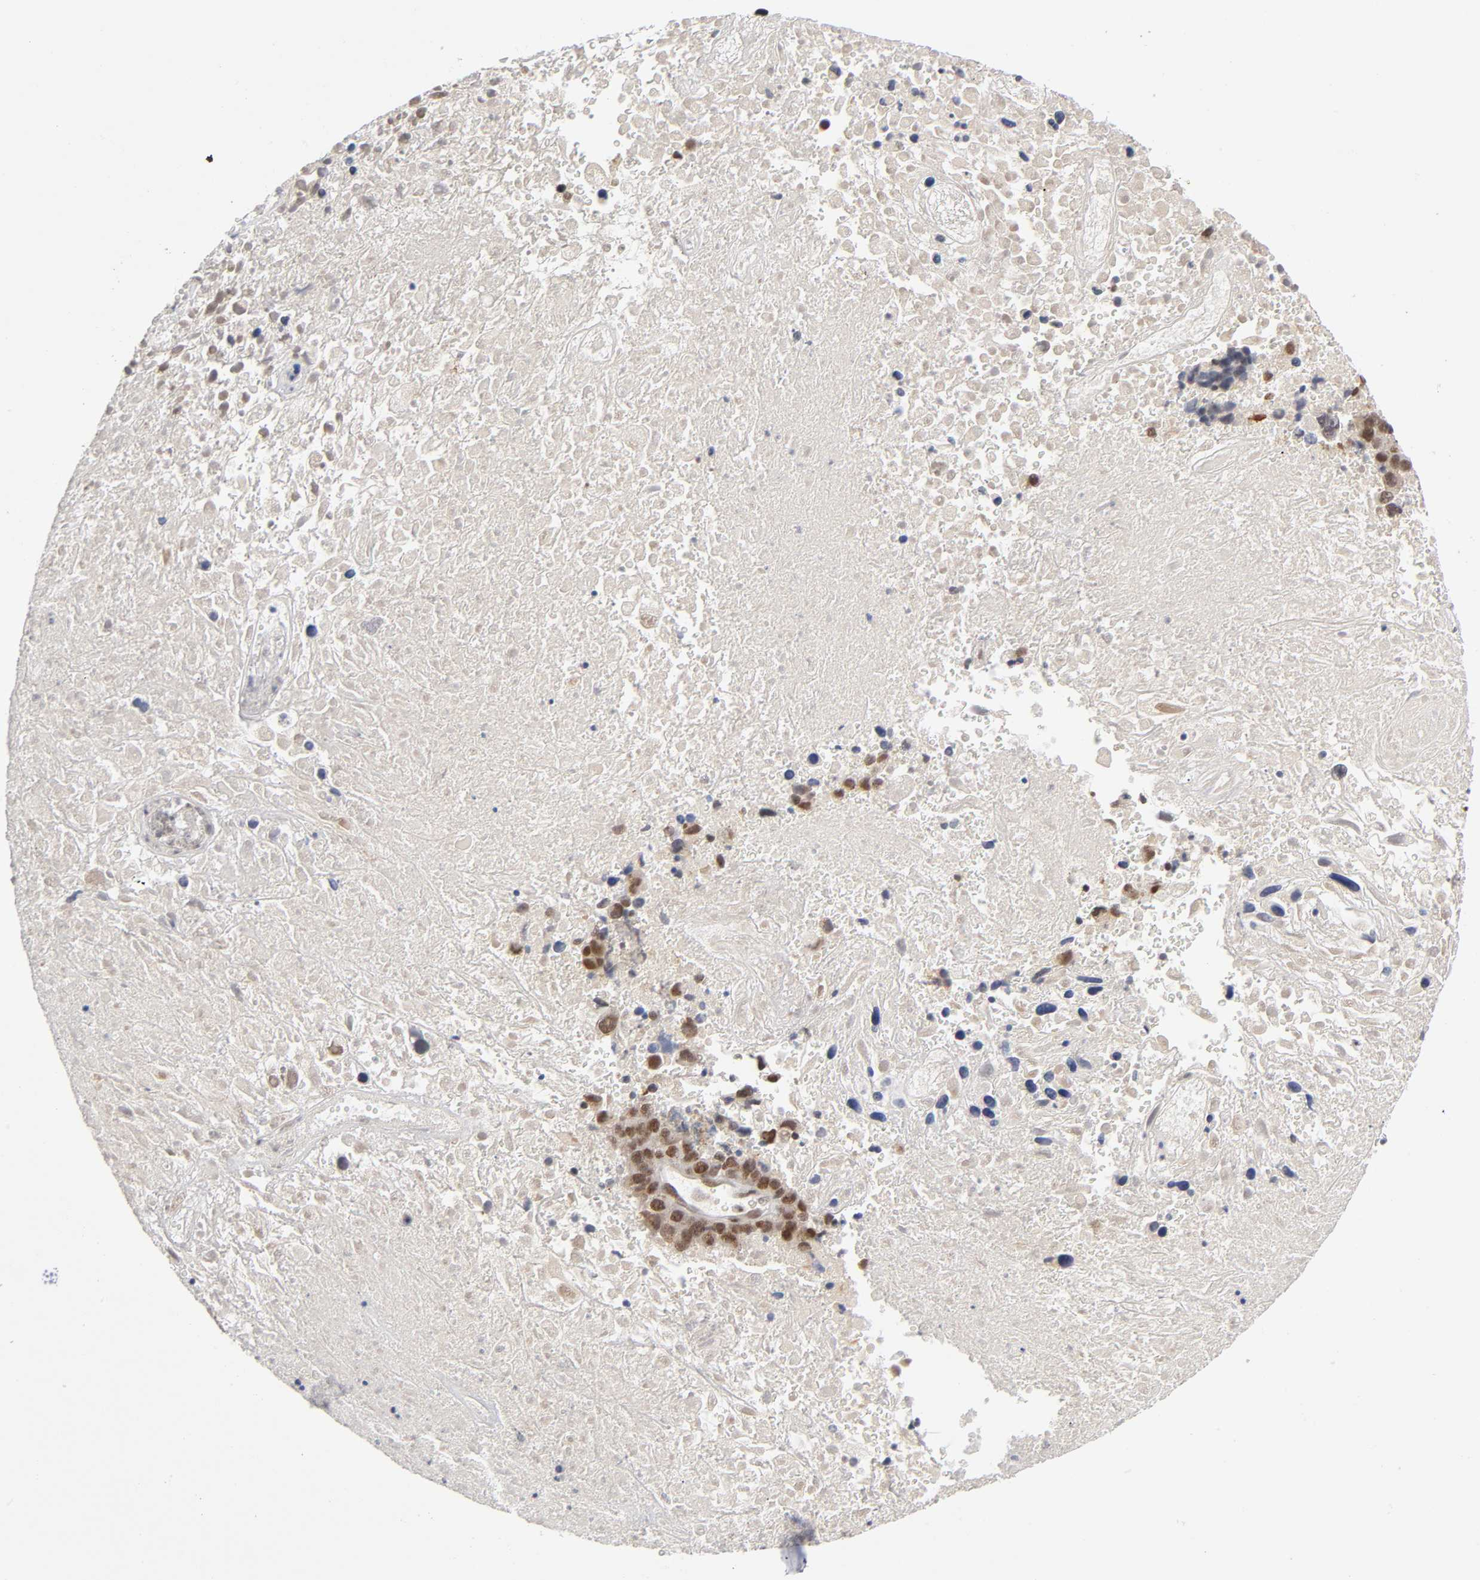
{"staining": {"intensity": "strong", "quantity": ">75%", "location": "cytoplasmic/membranous,nuclear"}, "tissue": "melanoma", "cell_type": "Tumor cells", "image_type": "cancer", "snomed": [{"axis": "morphology", "description": "Malignant melanoma, Metastatic site"}, {"axis": "topography", "description": "Cerebral cortex"}], "caption": "Brown immunohistochemical staining in melanoma reveals strong cytoplasmic/membranous and nuclear staining in approximately >75% of tumor cells. (Brightfield microscopy of DAB IHC at high magnification).", "gene": "EP300", "patient": {"sex": "female", "age": 52}}